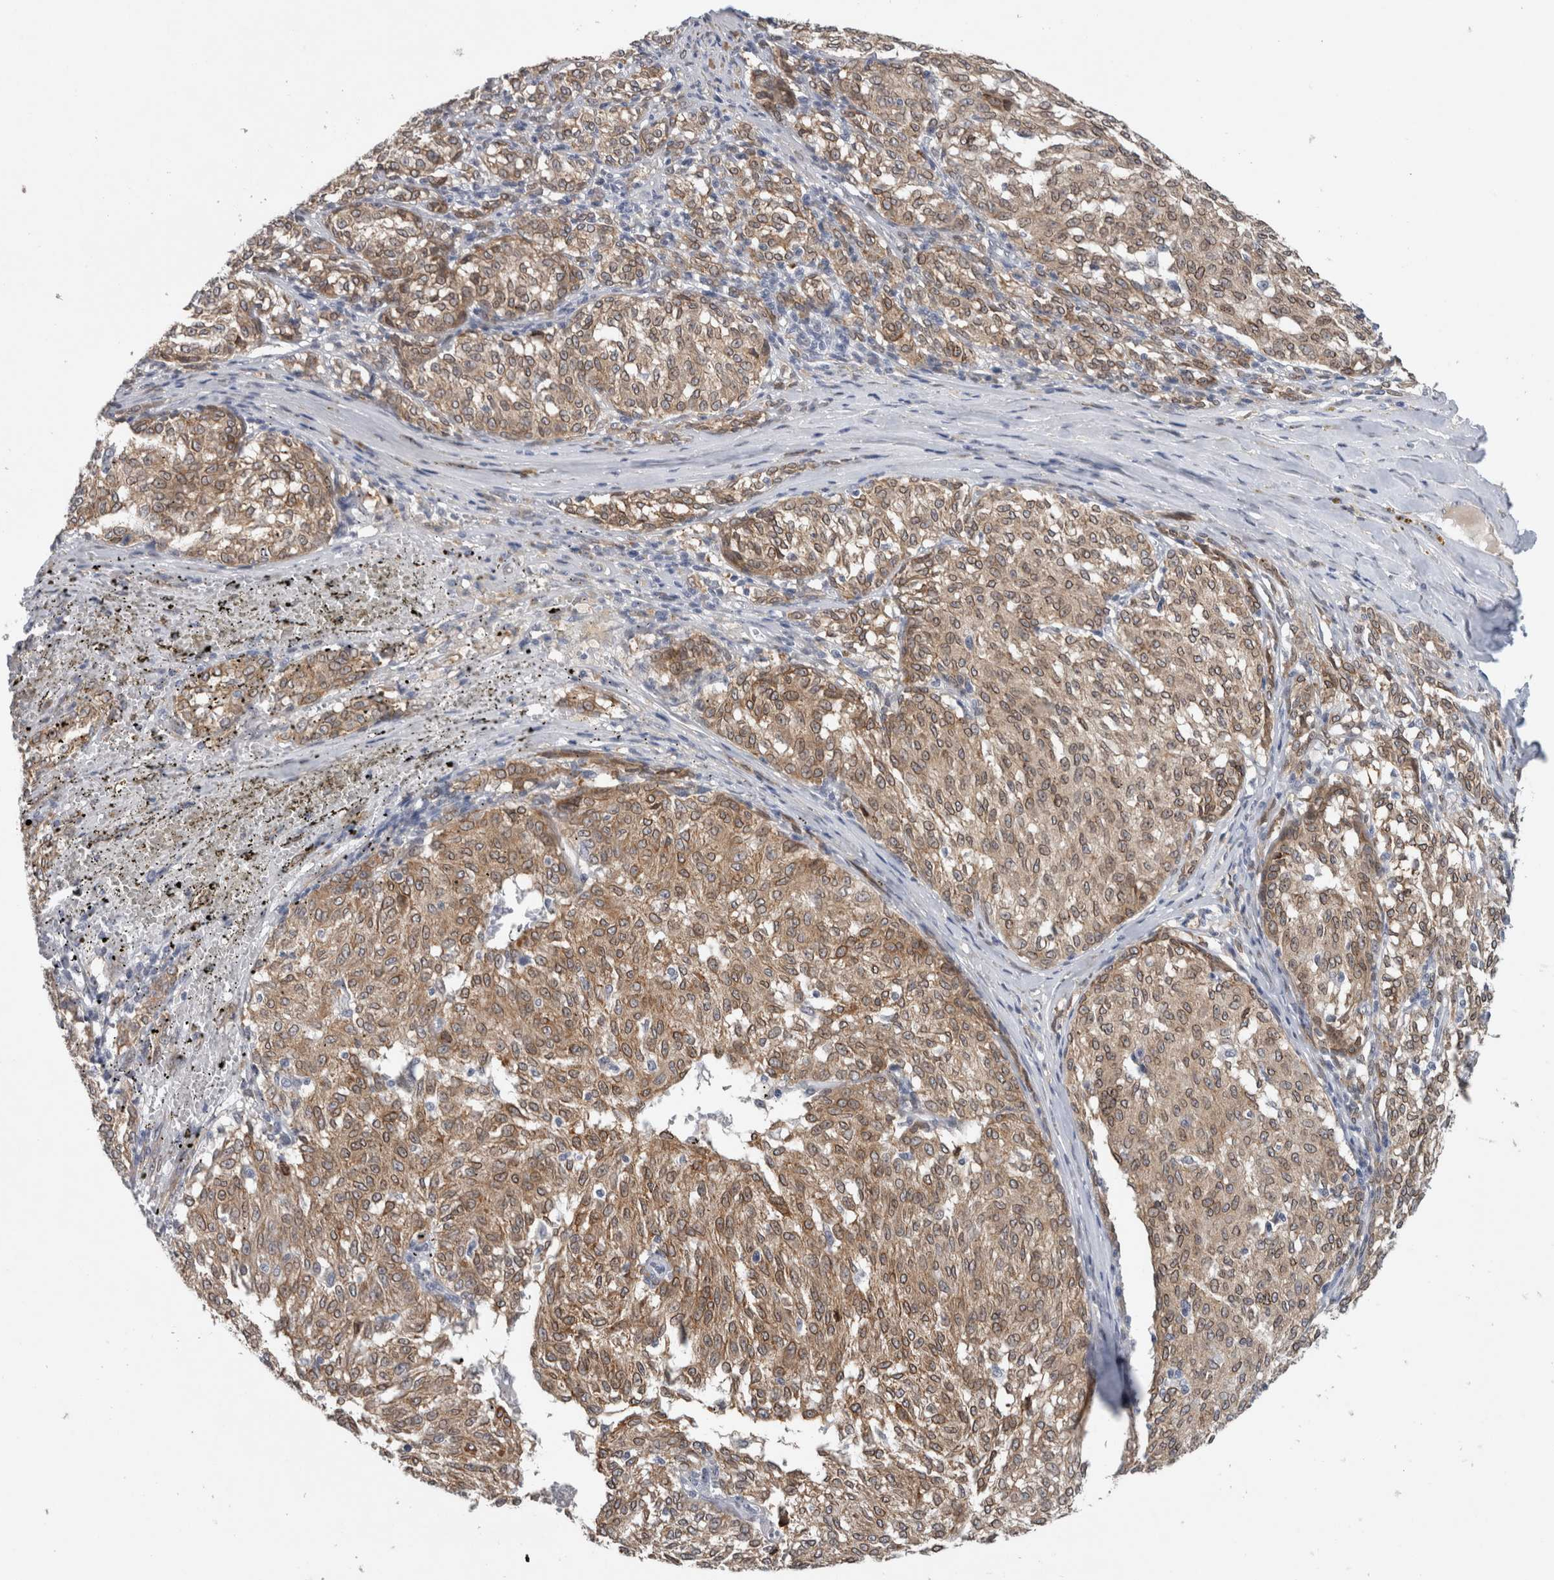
{"staining": {"intensity": "moderate", "quantity": ">75%", "location": "cytoplasmic/membranous"}, "tissue": "melanoma", "cell_type": "Tumor cells", "image_type": "cancer", "snomed": [{"axis": "morphology", "description": "Malignant melanoma, NOS"}, {"axis": "topography", "description": "Skin"}], "caption": "A brown stain labels moderate cytoplasmic/membranous expression of a protein in human malignant melanoma tumor cells.", "gene": "PRXL2A", "patient": {"sex": "female", "age": 72}}